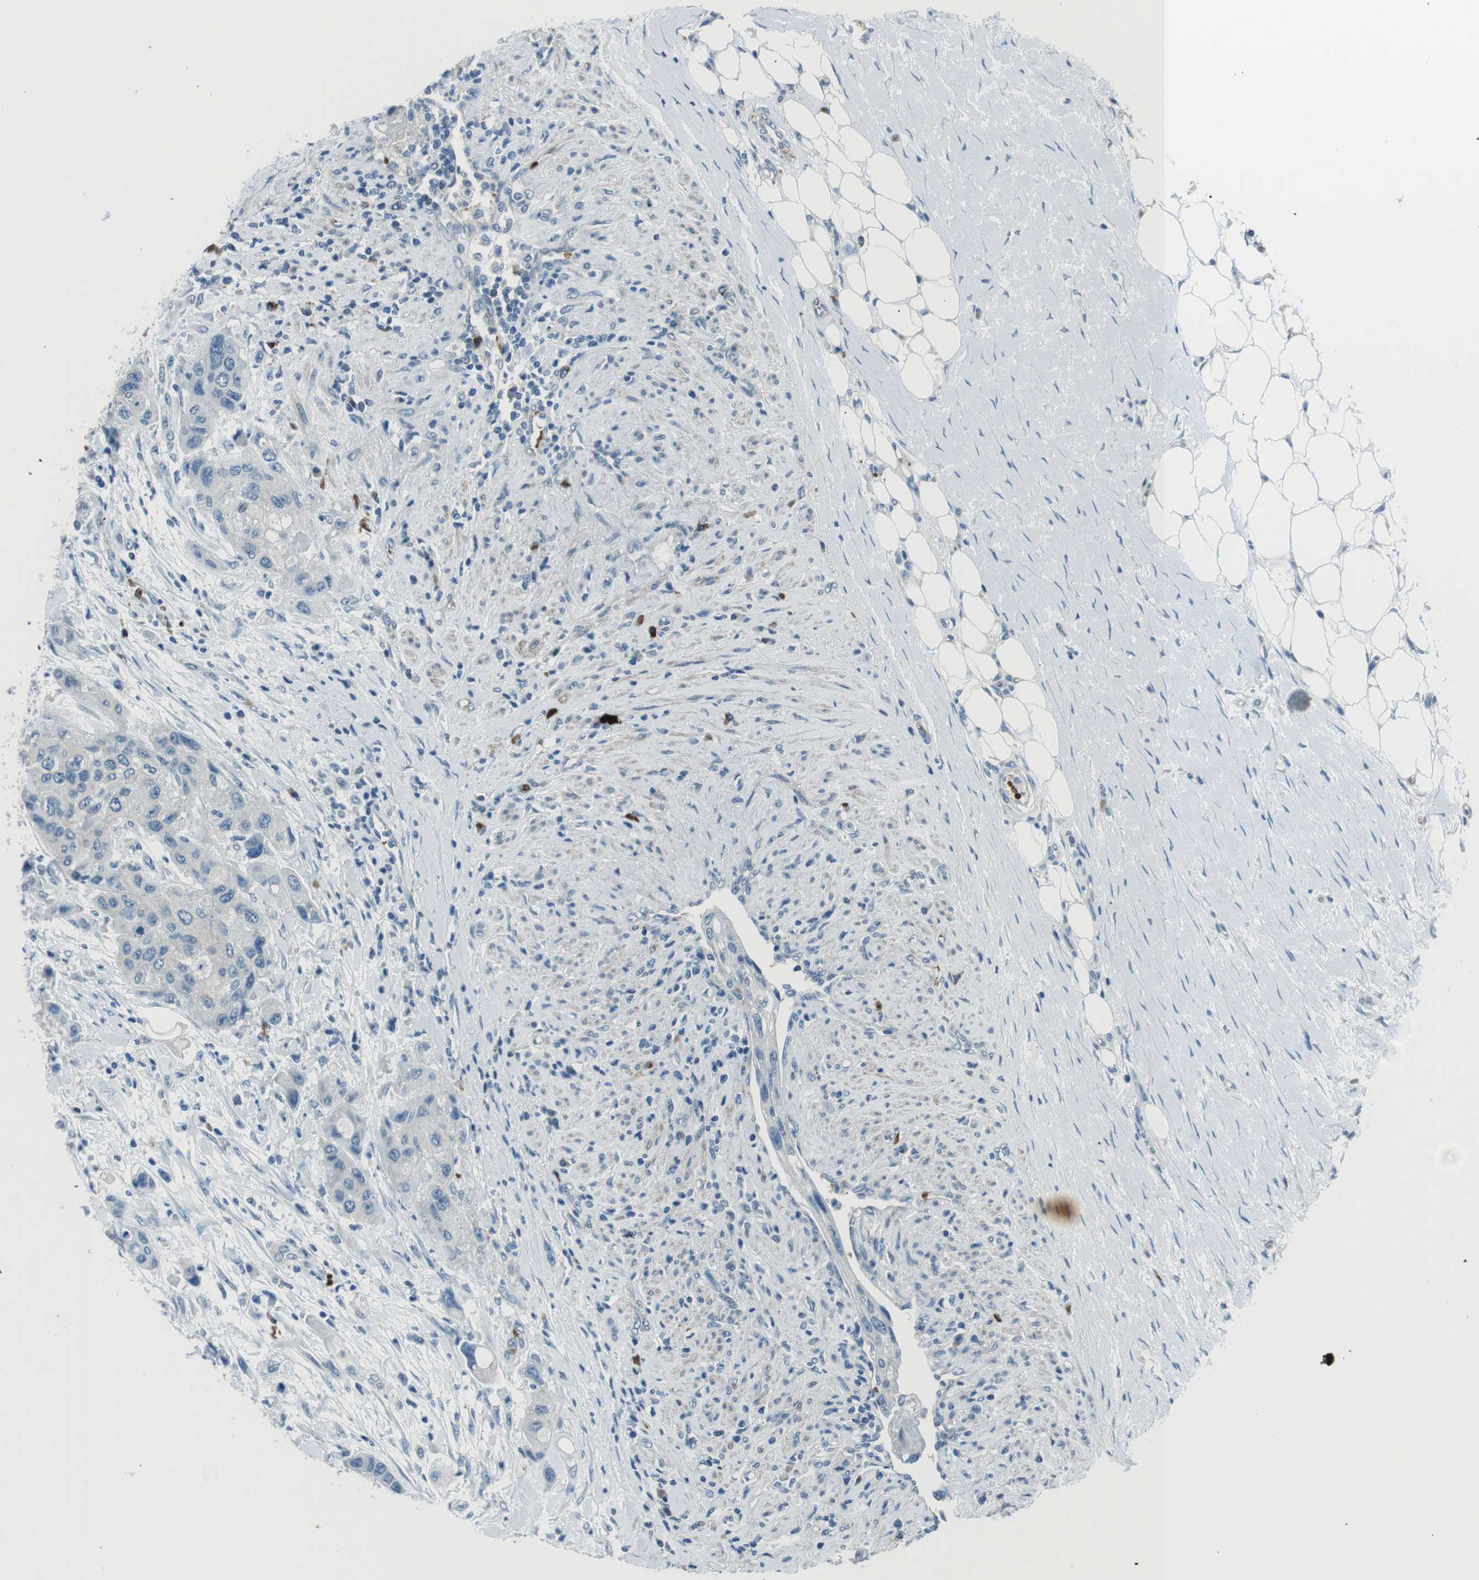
{"staining": {"intensity": "negative", "quantity": "none", "location": "none"}, "tissue": "urothelial cancer", "cell_type": "Tumor cells", "image_type": "cancer", "snomed": [{"axis": "morphology", "description": "Urothelial carcinoma, High grade"}, {"axis": "topography", "description": "Urinary bladder"}], "caption": "A histopathology image of urothelial cancer stained for a protein reveals no brown staining in tumor cells.", "gene": "ST6GAL1", "patient": {"sex": "female", "age": 56}}